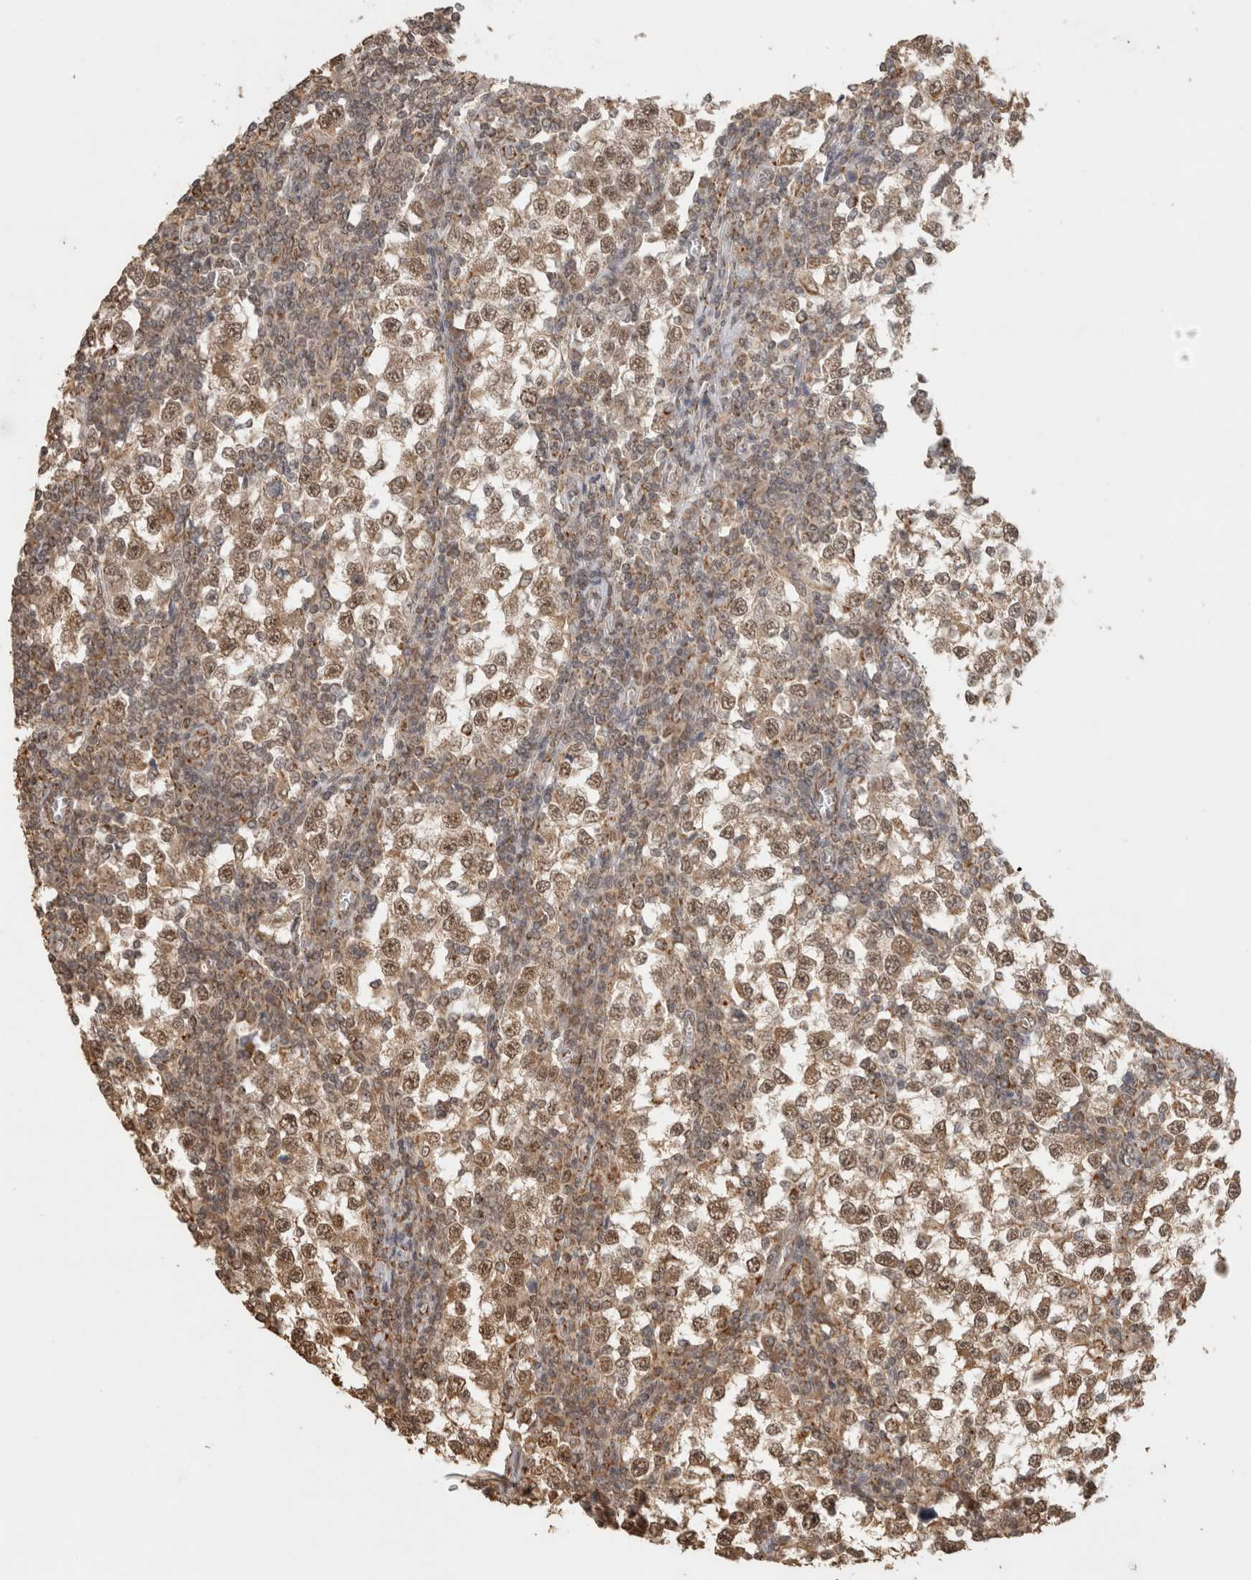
{"staining": {"intensity": "weak", "quantity": ">75%", "location": "cytoplasmic/membranous,nuclear"}, "tissue": "testis cancer", "cell_type": "Tumor cells", "image_type": "cancer", "snomed": [{"axis": "morphology", "description": "Seminoma, NOS"}, {"axis": "topography", "description": "Testis"}], "caption": "Brown immunohistochemical staining in human testis seminoma demonstrates weak cytoplasmic/membranous and nuclear positivity in approximately >75% of tumor cells.", "gene": "BNIP3L", "patient": {"sex": "male", "age": 65}}